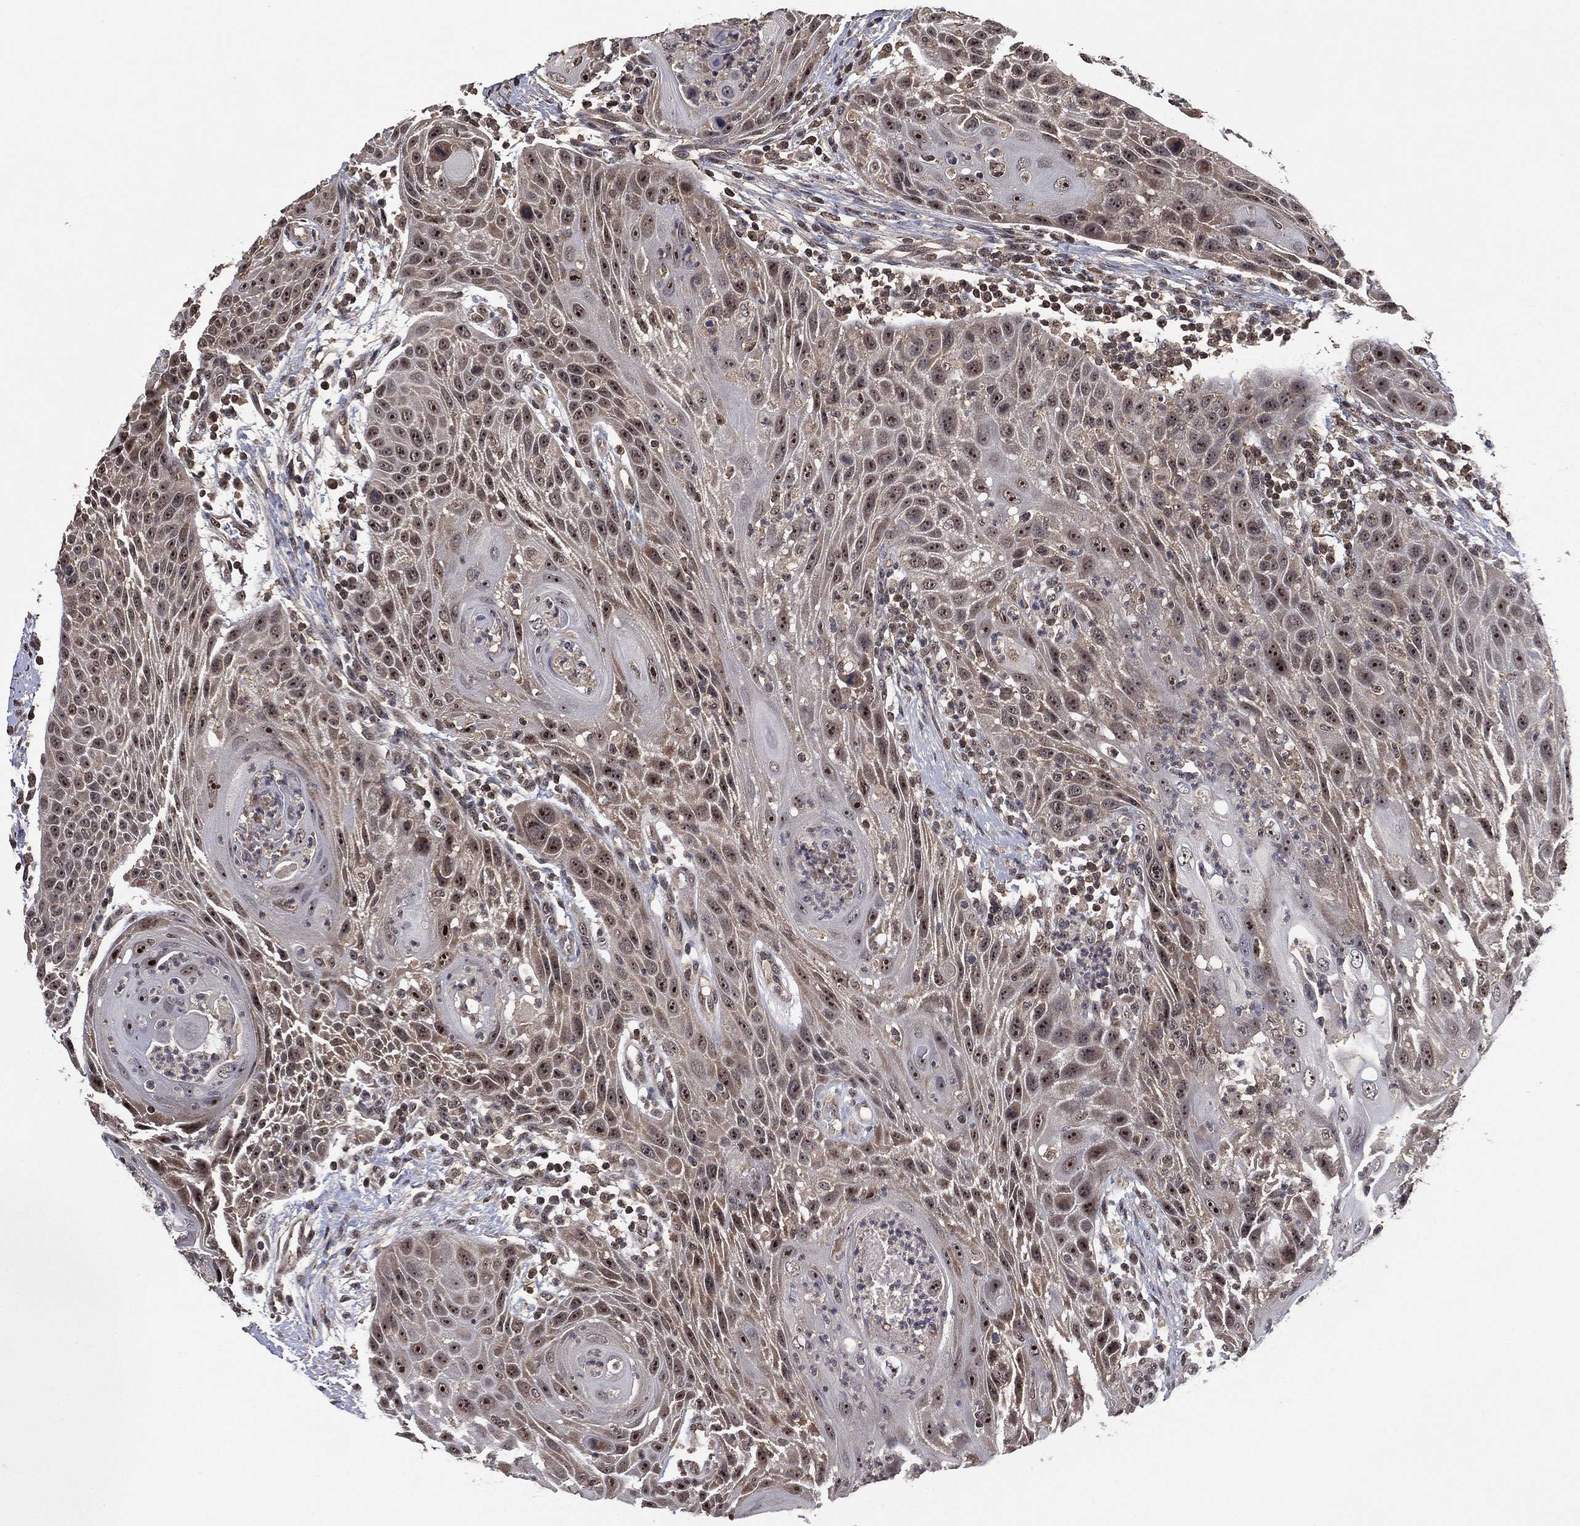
{"staining": {"intensity": "moderate", "quantity": "25%-75%", "location": "nuclear"}, "tissue": "head and neck cancer", "cell_type": "Tumor cells", "image_type": "cancer", "snomed": [{"axis": "morphology", "description": "Squamous cell carcinoma, NOS"}, {"axis": "topography", "description": "Head-Neck"}], "caption": "Immunohistochemical staining of human head and neck squamous cell carcinoma demonstrates moderate nuclear protein positivity in approximately 25%-75% of tumor cells.", "gene": "NELFCD", "patient": {"sex": "male", "age": 69}}